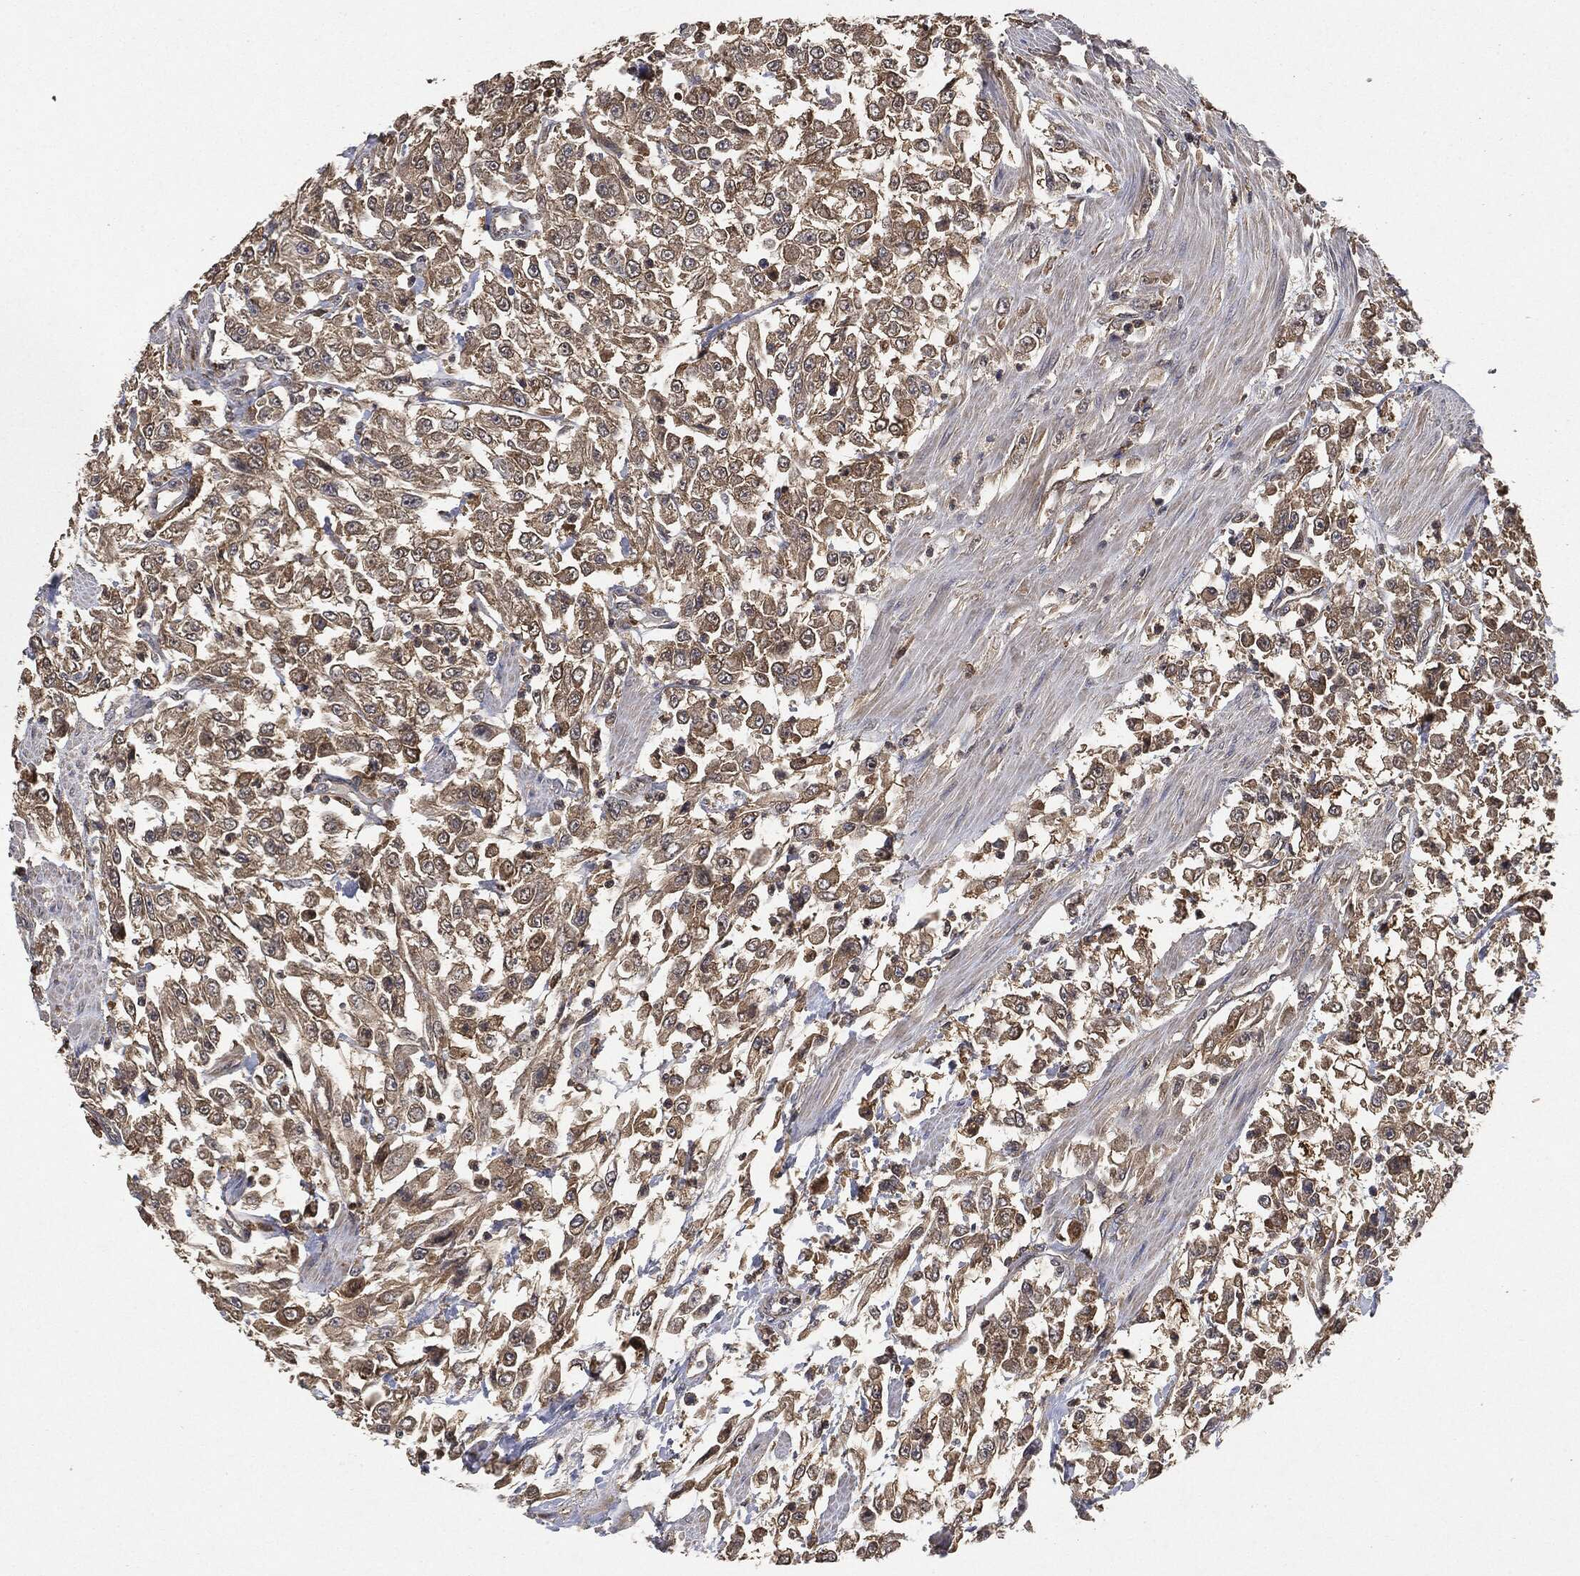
{"staining": {"intensity": "weak", "quantity": ">75%", "location": "cytoplasmic/membranous"}, "tissue": "urothelial cancer", "cell_type": "Tumor cells", "image_type": "cancer", "snomed": [{"axis": "morphology", "description": "Urothelial carcinoma, High grade"}, {"axis": "topography", "description": "Urinary bladder"}], "caption": "Immunohistochemical staining of human urothelial cancer displays low levels of weak cytoplasmic/membranous protein positivity in approximately >75% of tumor cells.", "gene": "BRAF", "patient": {"sex": "male", "age": 46}}